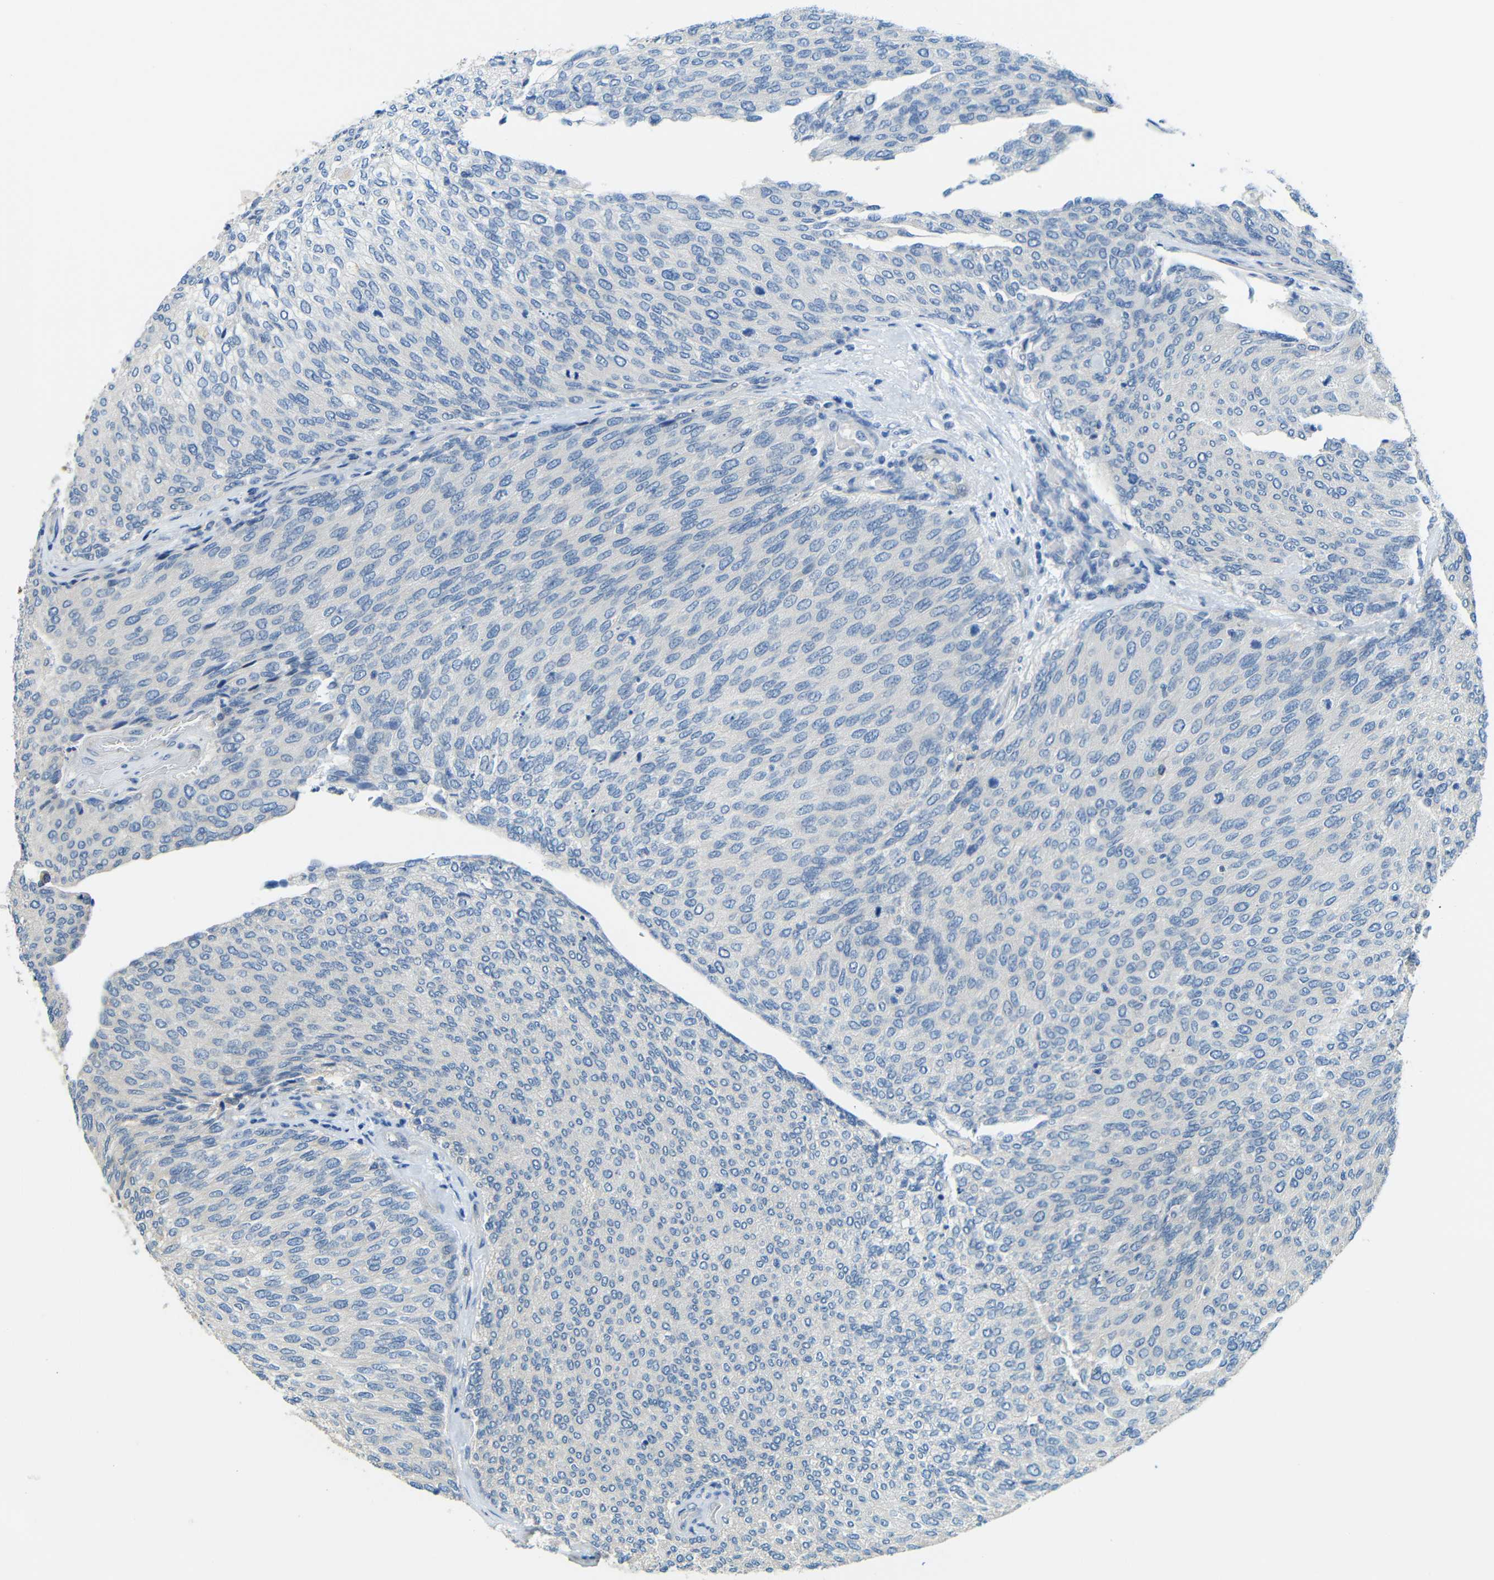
{"staining": {"intensity": "negative", "quantity": "none", "location": "none"}, "tissue": "urothelial cancer", "cell_type": "Tumor cells", "image_type": "cancer", "snomed": [{"axis": "morphology", "description": "Urothelial carcinoma, Low grade"}, {"axis": "topography", "description": "Urinary bladder"}], "caption": "High power microscopy image of an IHC histopathology image of low-grade urothelial carcinoma, revealing no significant expression in tumor cells.", "gene": "FNDC3A", "patient": {"sex": "female", "age": 79}}